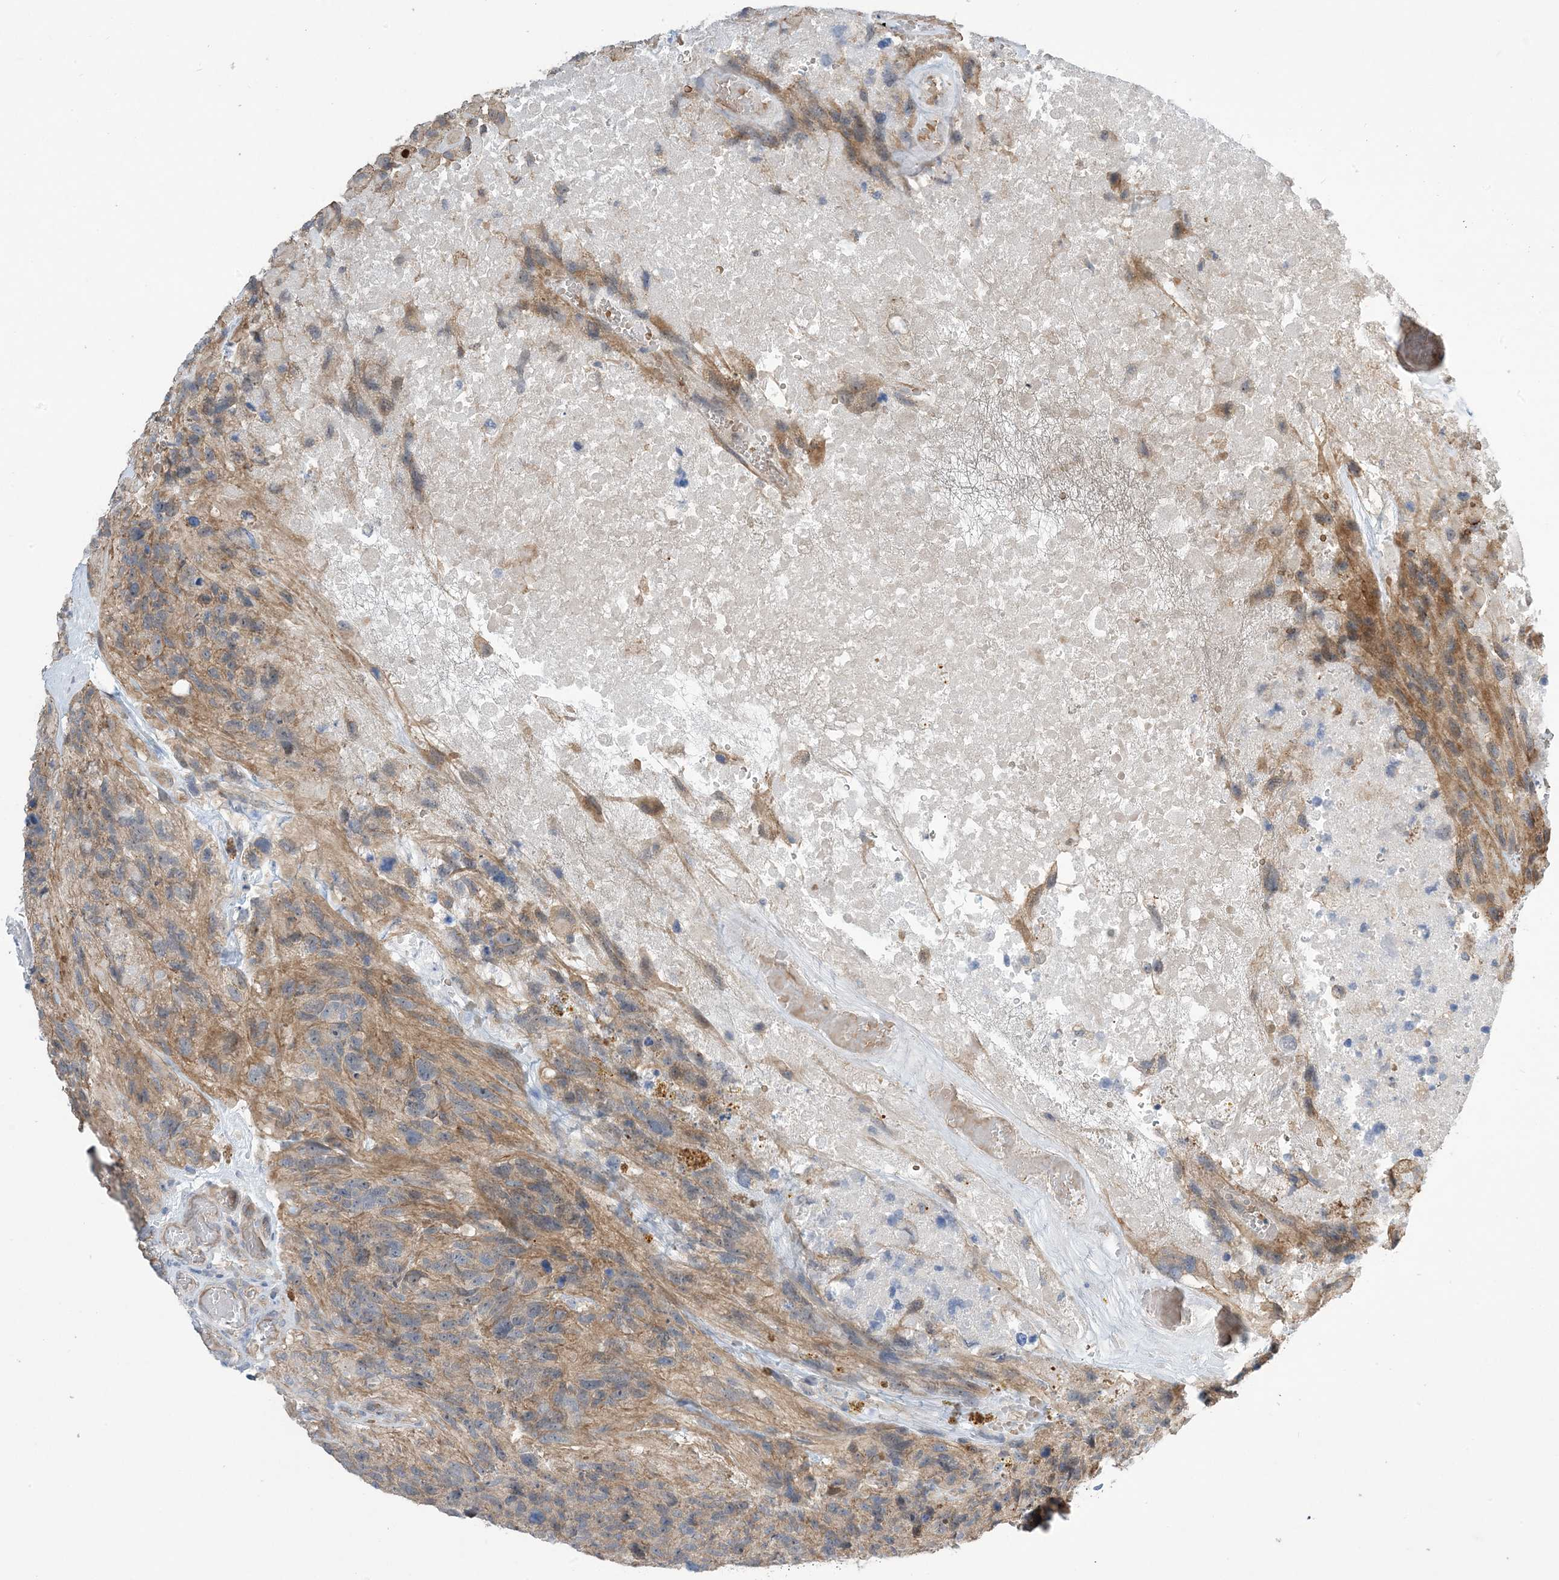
{"staining": {"intensity": "weak", "quantity": "25%-75%", "location": "cytoplasmic/membranous"}, "tissue": "glioma", "cell_type": "Tumor cells", "image_type": "cancer", "snomed": [{"axis": "morphology", "description": "Glioma, malignant, High grade"}, {"axis": "topography", "description": "Brain"}], "caption": "Immunohistochemistry (IHC) image of human glioma stained for a protein (brown), which shows low levels of weak cytoplasmic/membranous expression in approximately 25%-75% of tumor cells.", "gene": "AOC1", "patient": {"sex": "male", "age": 69}}